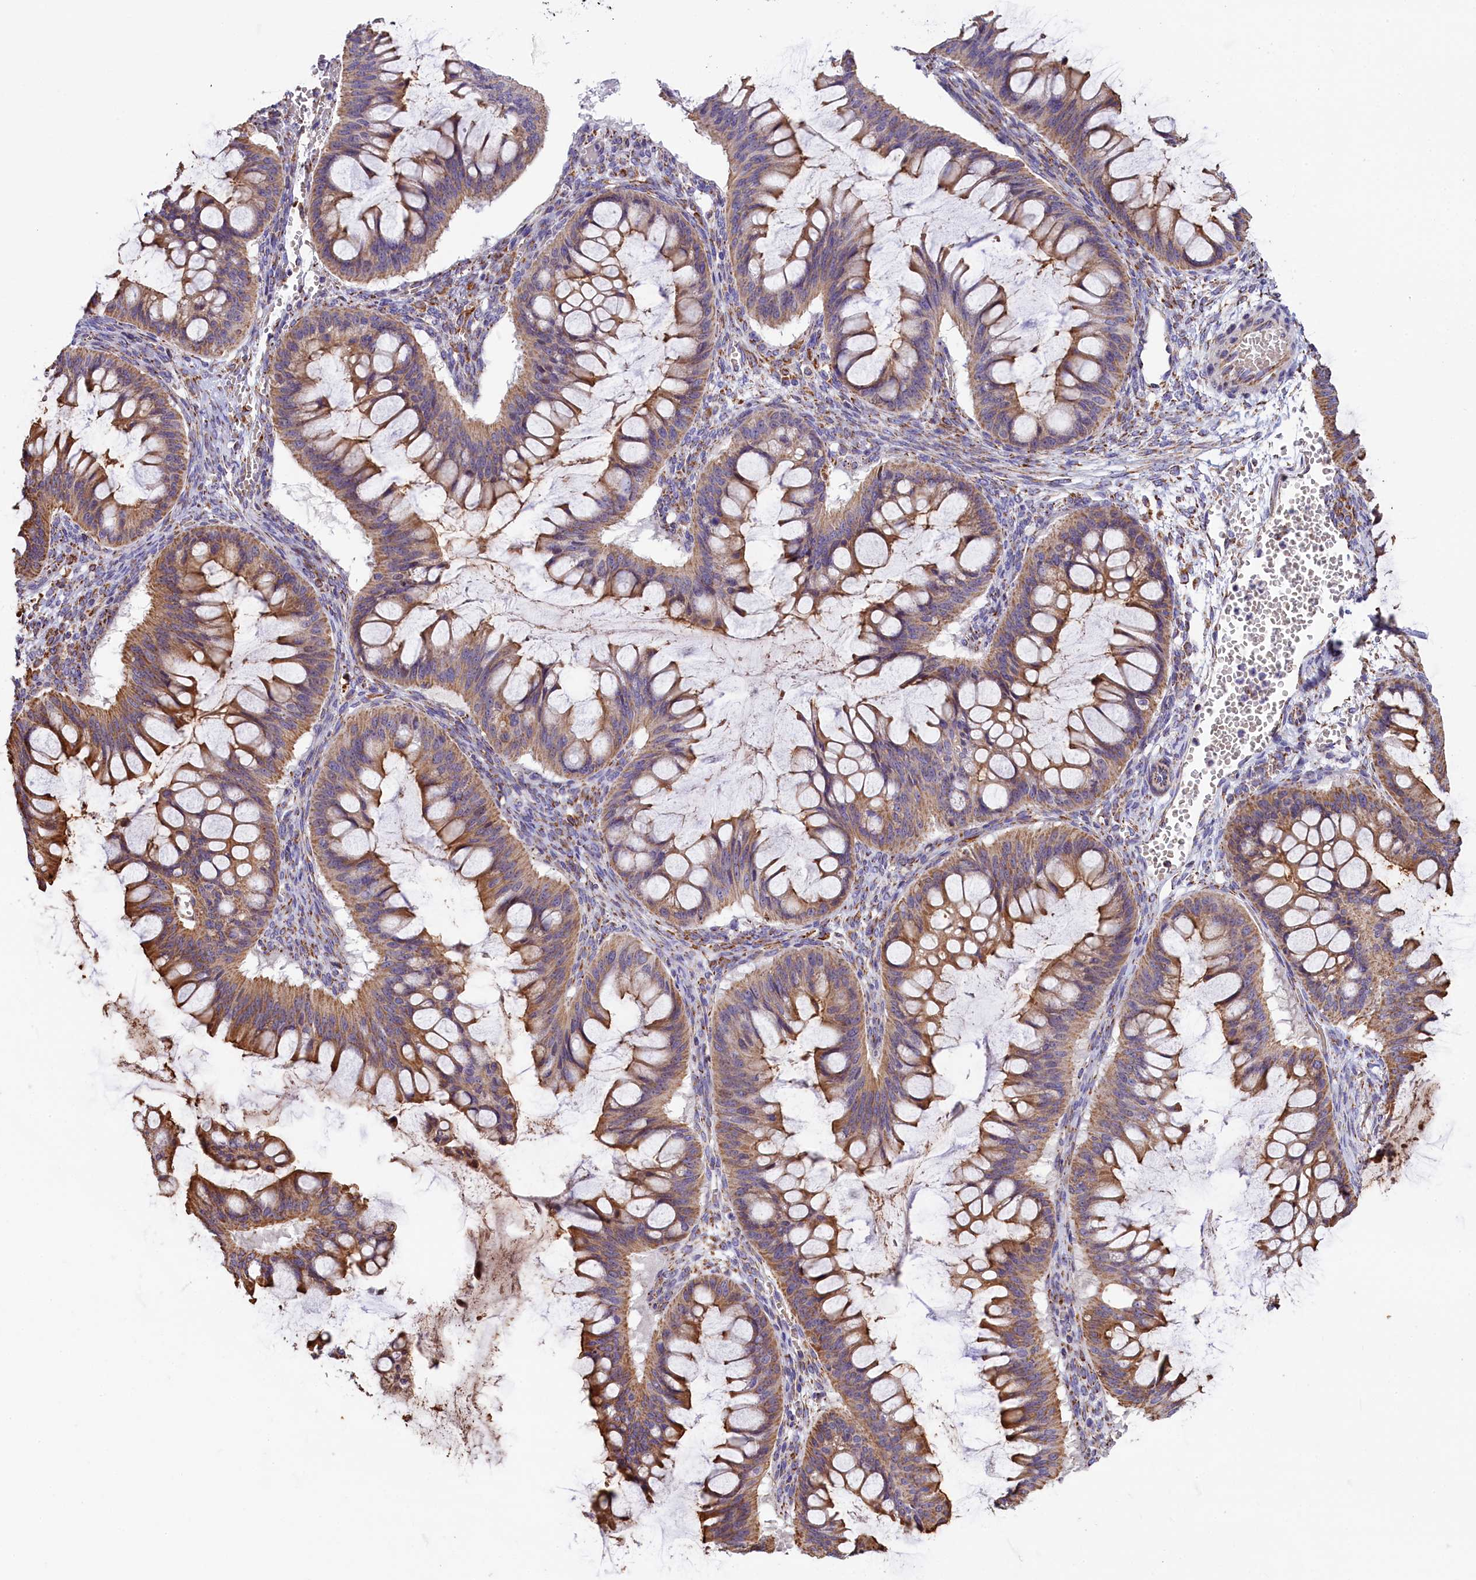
{"staining": {"intensity": "moderate", "quantity": ">75%", "location": "cytoplasmic/membranous"}, "tissue": "ovarian cancer", "cell_type": "Tumor cells", "image_type": "cancer", "snomed": [{"axis": "morphology", "description": "Cystadenocarcinoma, mucinous, NOS"}, {"axis": "topography", "description": "Ovary"}], "caption": "There is medium levels of moderate cytoplasmic/membranous positivity in tumor cells of ovarian cancer, as demonstrated by immunohistochemical staining (brown color).", "gene": "NDUFA8", "patient": {"sex": "female", "age": 73}}